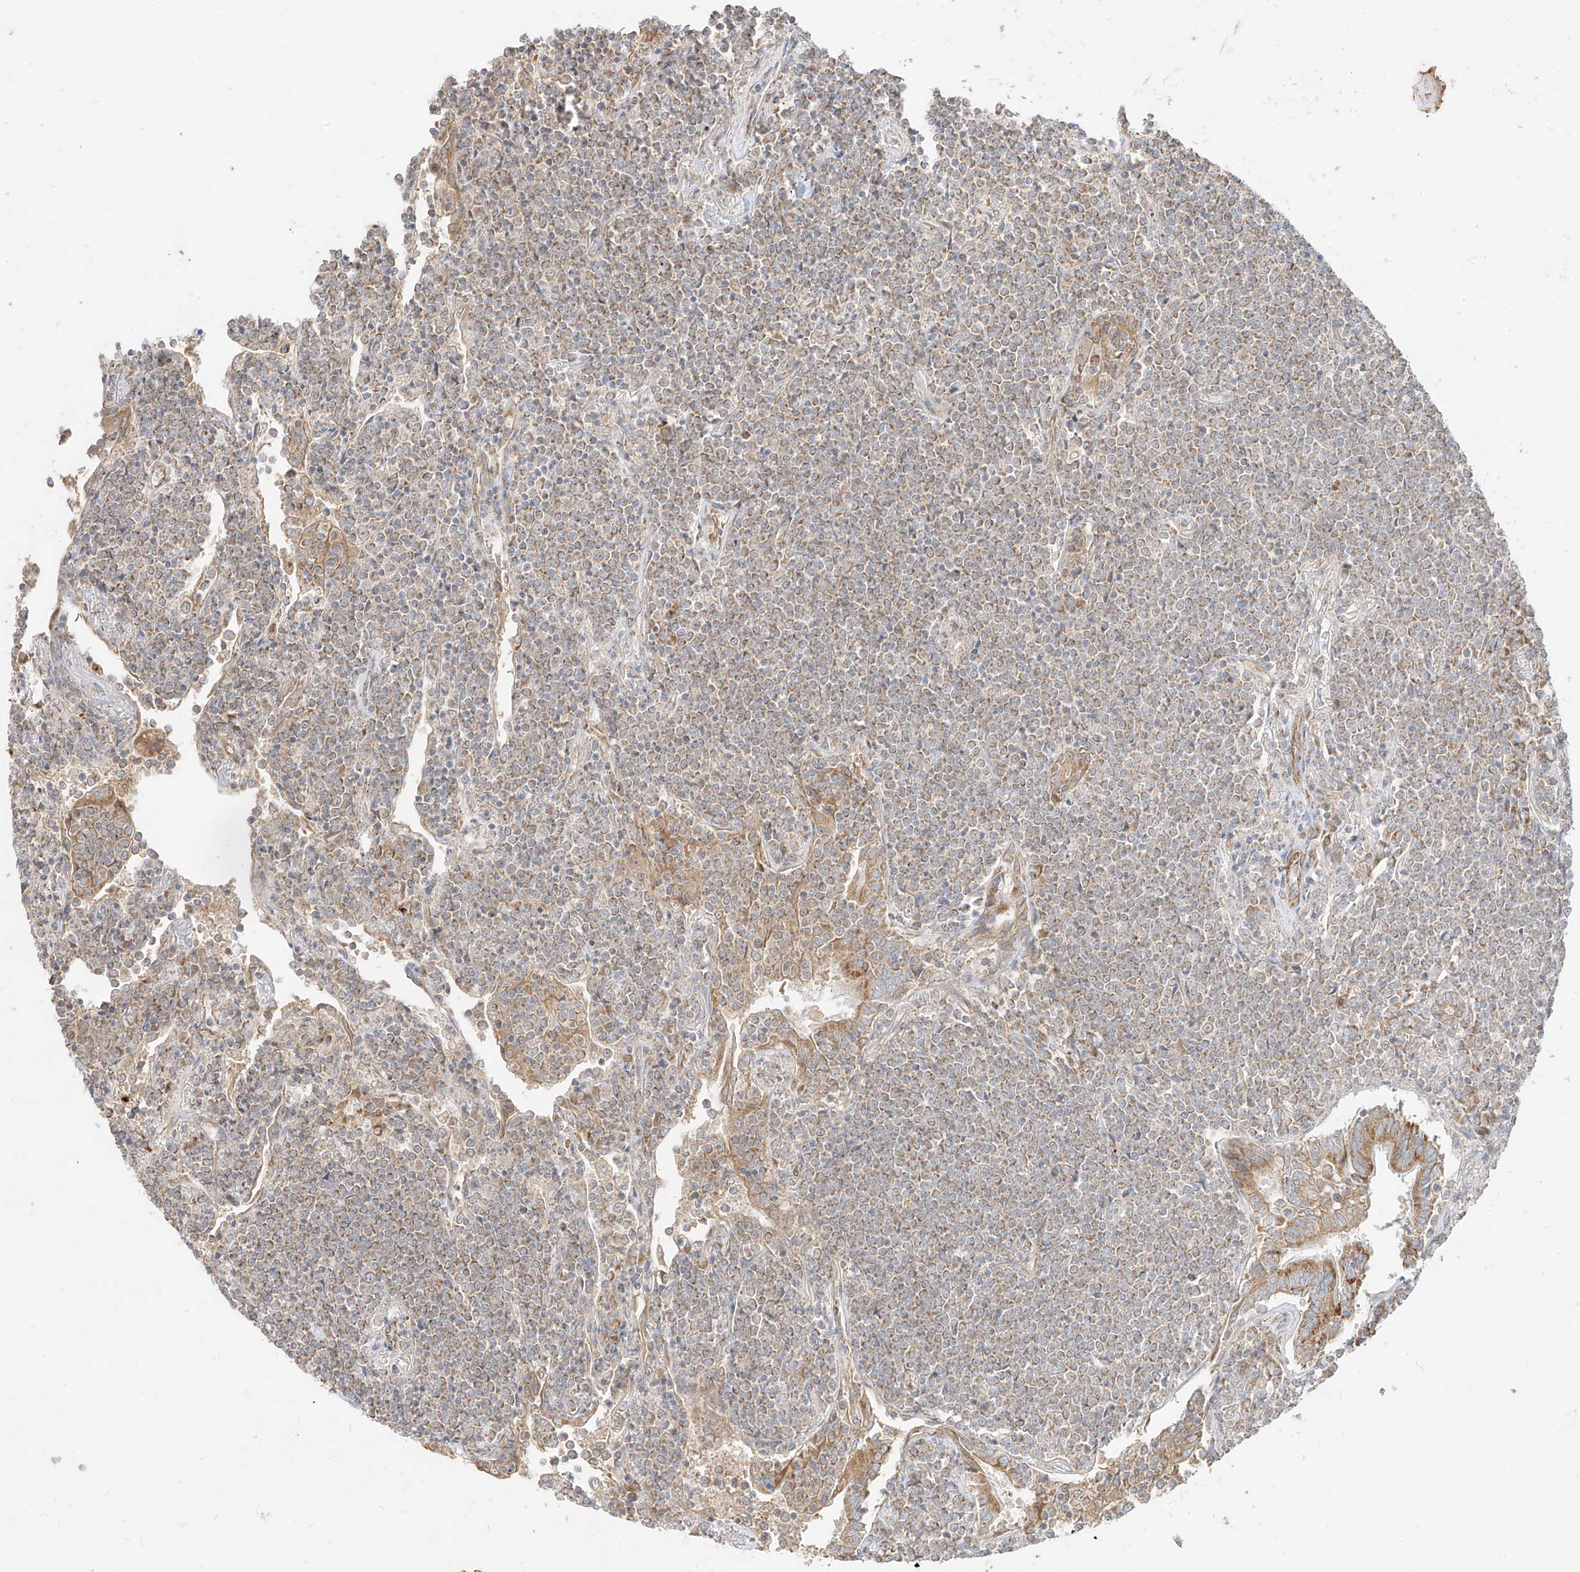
{"staining": {"intensity": "weak", "quantity": "25%-75%", "location": "cytoplasmic/membranous"}, "tissue": "lymphoma", "cell_type": "Tumor cells", "image_type": "cancer", "snomed": [{"axis": "morphology", "description": "Malignant lymphoma, non-Hodgkin's type, Low grade"}, {"axis": "topography", "description": "Lung"}], "caption": "High-magnification brightfield microscopy of lymphoma stained with DAB (3,3'-diaminobenzidine) (brown) and counterstained with hematoxylin (blue). tumor cells exhibit weak cytoplasmic/membranous expression is seen in about25%-75% of cells. (brown staining indicates protein expression, while blue staining denotes nuclei).", "gene": "PLCL1", "patient": {"sex": "female", "age": 71}}